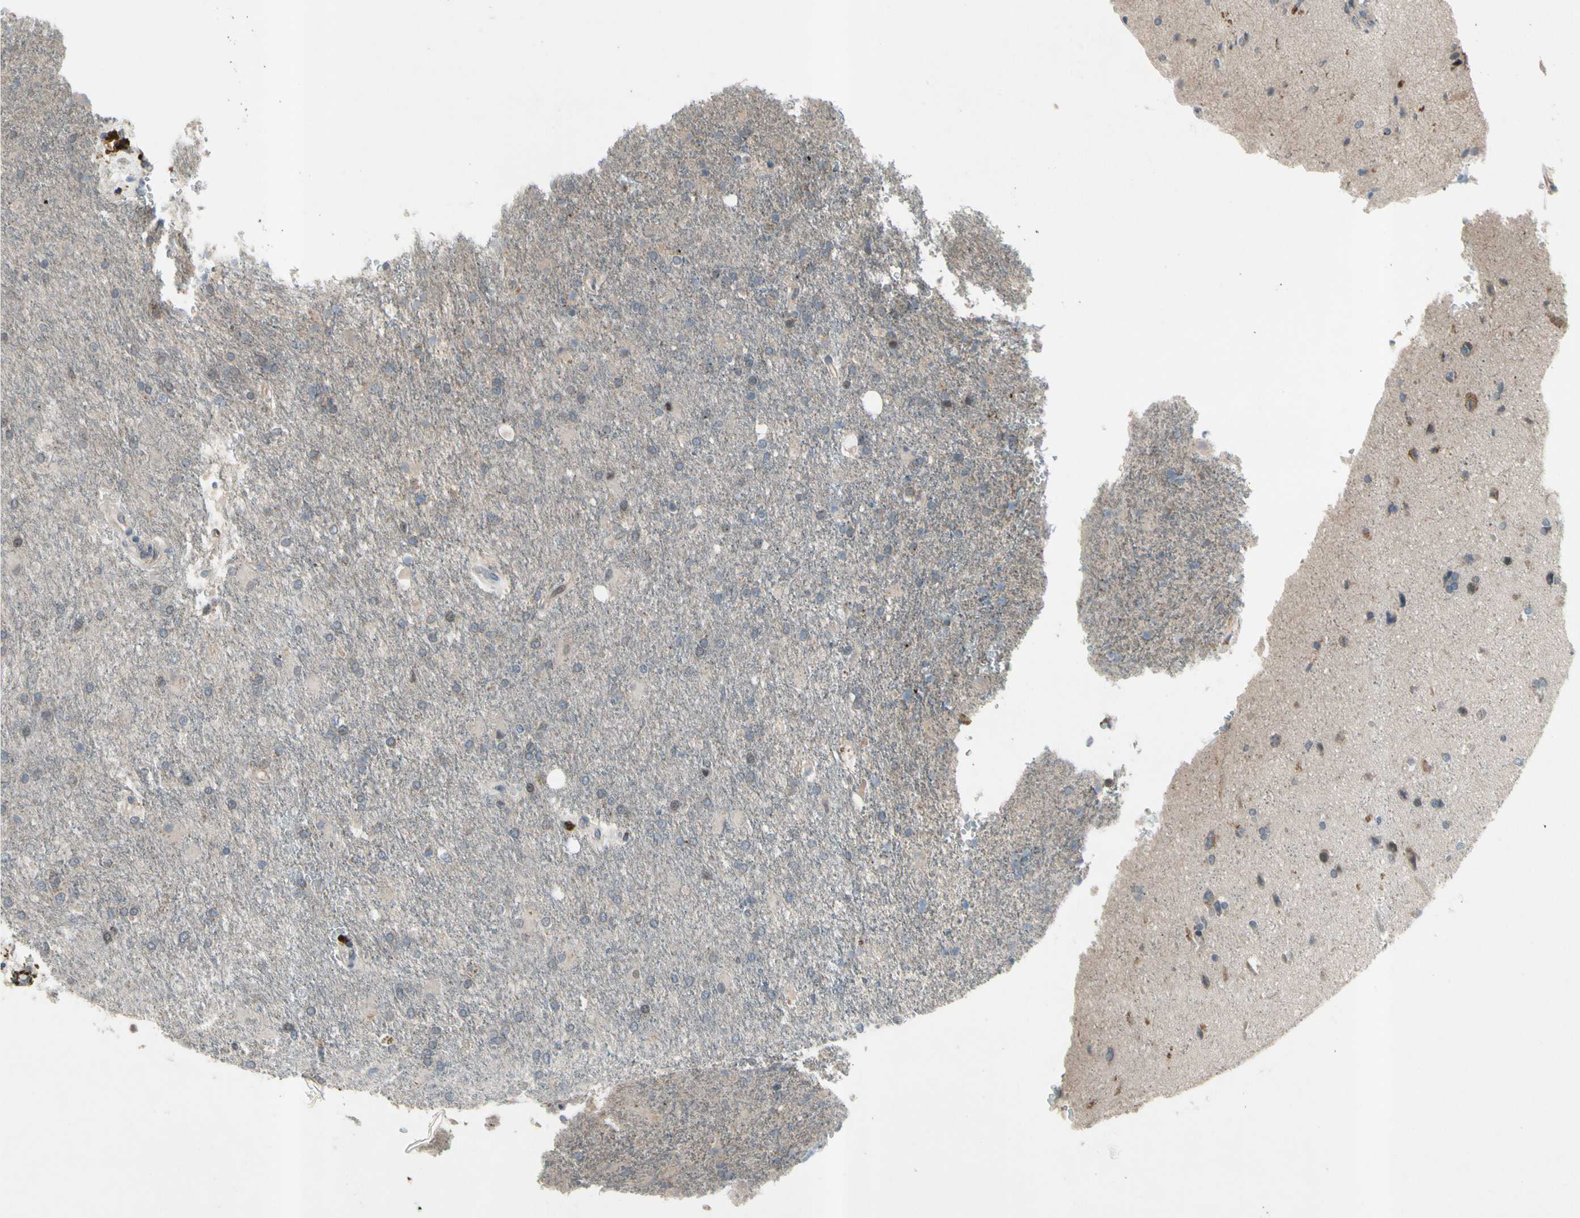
{"staining": {"intensity": "moderate", "quantity": "<25%", "location": "cytoplasmic/membranous"}, "tissue": "glioma", "cell_type": "Tumor cells", "image_type": "cancer", "snomed": [{"axis": "morphology", "description": "Glioma, malignant, High grade"}, {"axis": "topography", "description": "Brain"}], "caption": "Human glioma stained with a protein marker reveals moderate staining in tumor cells.", "gene": "NMI", "patient": {"sex": "male", "age": 71}}